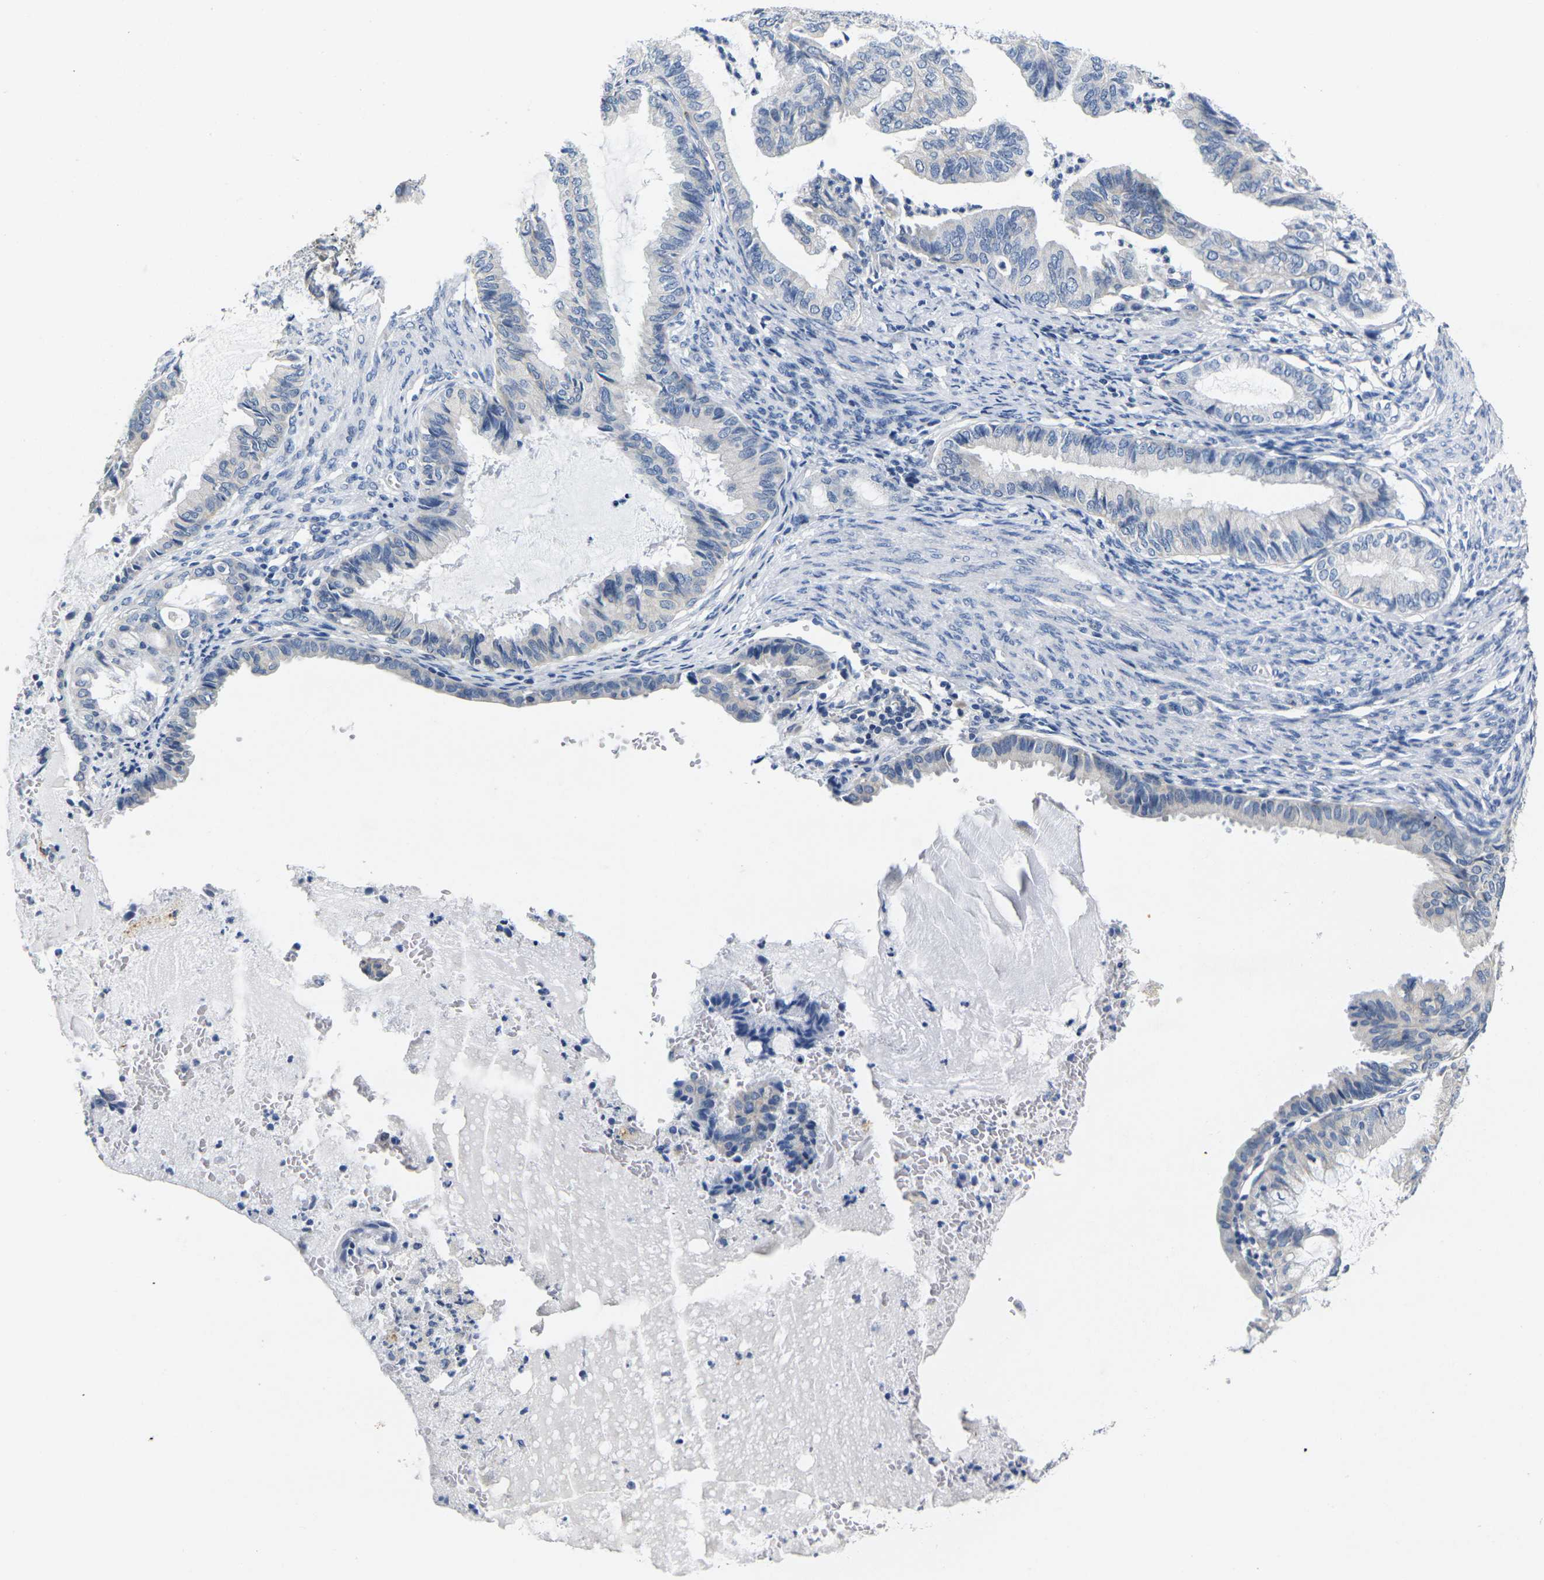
{"staining": {"intensity": "negative", "quantity": "none", "location": "none"}, "tissue": "endometrial cancer", "cell_type": "Tumor cells", "image_type": "cancer", "snomed": [{"axis": "morphology", "description": "Adenocarcinoma, NOS"}, {"axis": "topography", "description": "Endometrium"}], "caption": "Immunohistochemistry (IHC) image of human adenocarcinoma (endometrial) stained for a protein (brown), which displays no positivity in tumor cells. (DAB immunohistochemistry (IHC) with hematoxylin counter stain).", "gene": "NOCT", "patient": {"sex": "female", "age": 86}}